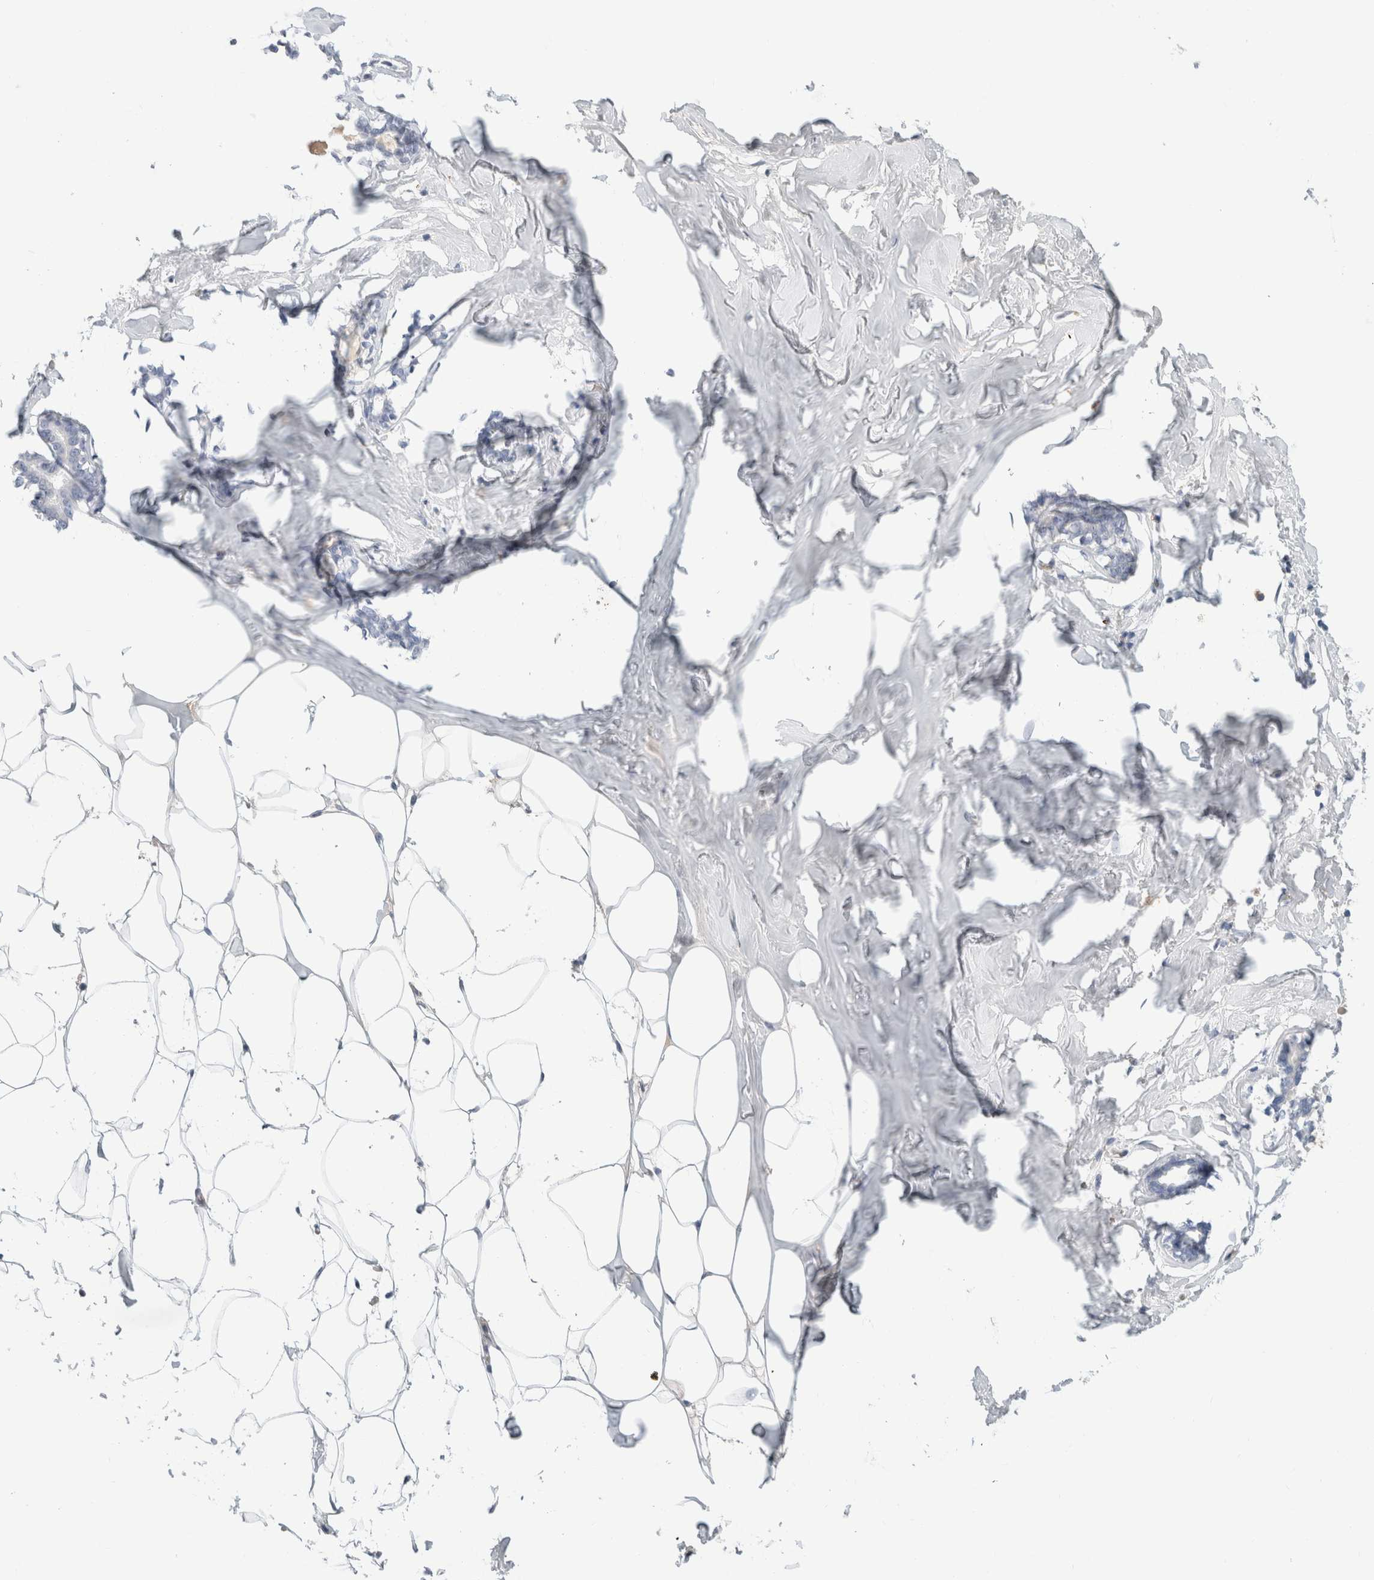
{"staining": {"intensity": "negative", "quantity": "none", "location": "none"}, "tissue": "adipose tissue", "cell_type": "Adipocytes", "image_type": "normal", "snomed": [{"axis": "morphology", "description": "Normal tissue, NOS"}, {"axis": "morphology", "description": "Fibrosis, NOS"}, {"axis": "topography", "description": "Breast"}, {"axis": "topography", "description": "Adipose tissue"}], "caption": "Histopathology image shows no protein positivity in adipocytes of normal adipose tissue. Nuclei are stained in blue.", "gene": "CA1", "patient": {"sex": "female", "age": 39}}